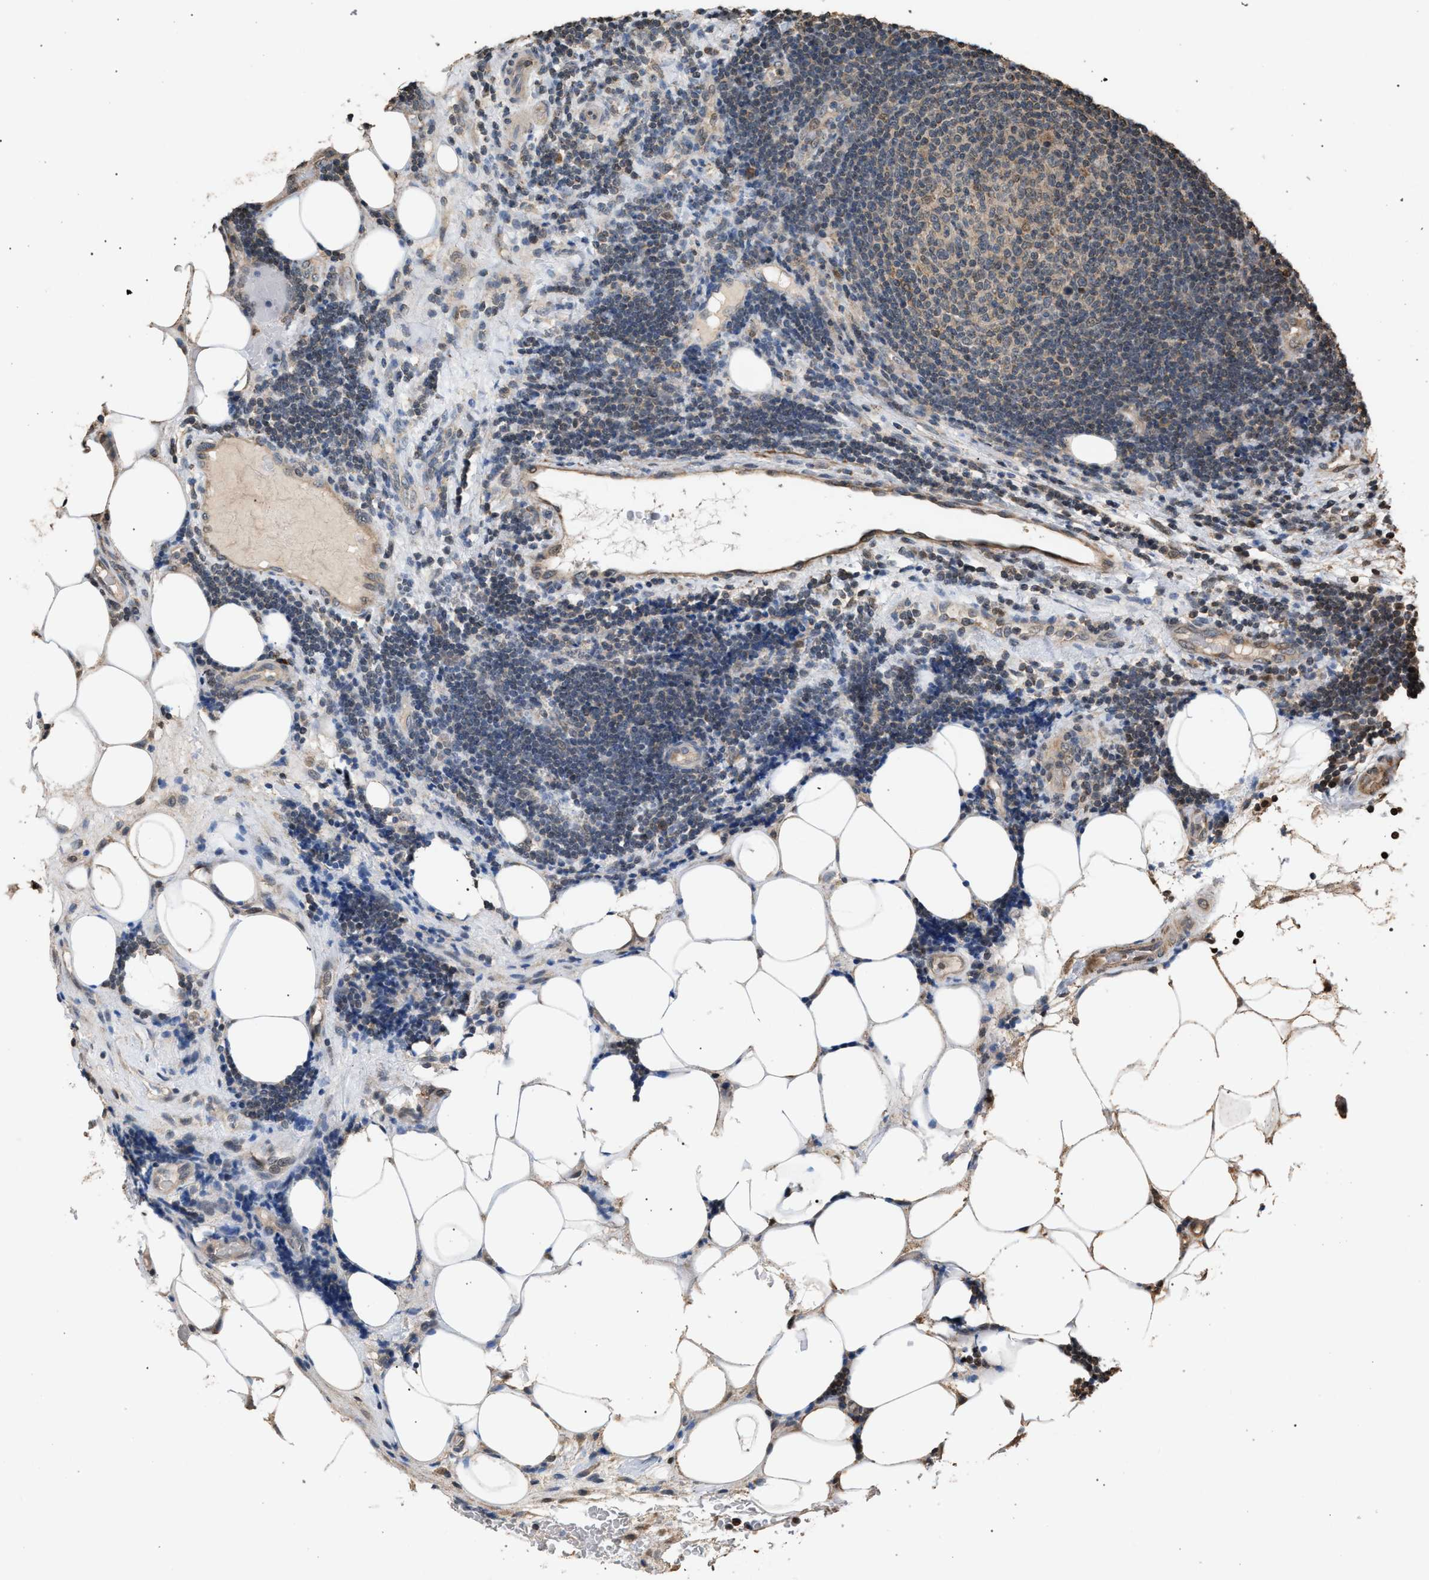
{"staining": {"intensity": "weak", "quantity": "<25%", "location": "cytoplasmic/membranous"}, "tissue": "lymphoma", "cell_type": "Tumor cells", "image_type": "cancer", "snomed": [{"axis": "morphology", "description": "Malignant lymphoma, non-Hodgkin's type, Low grade"}, {"axis": "topography", "description": "Lymph node"}], "caption": "The image reveals no staining of tumor cells in lymphoma.", "gene": "NAA35", "patient": {"sex": "male", "age": 83}}